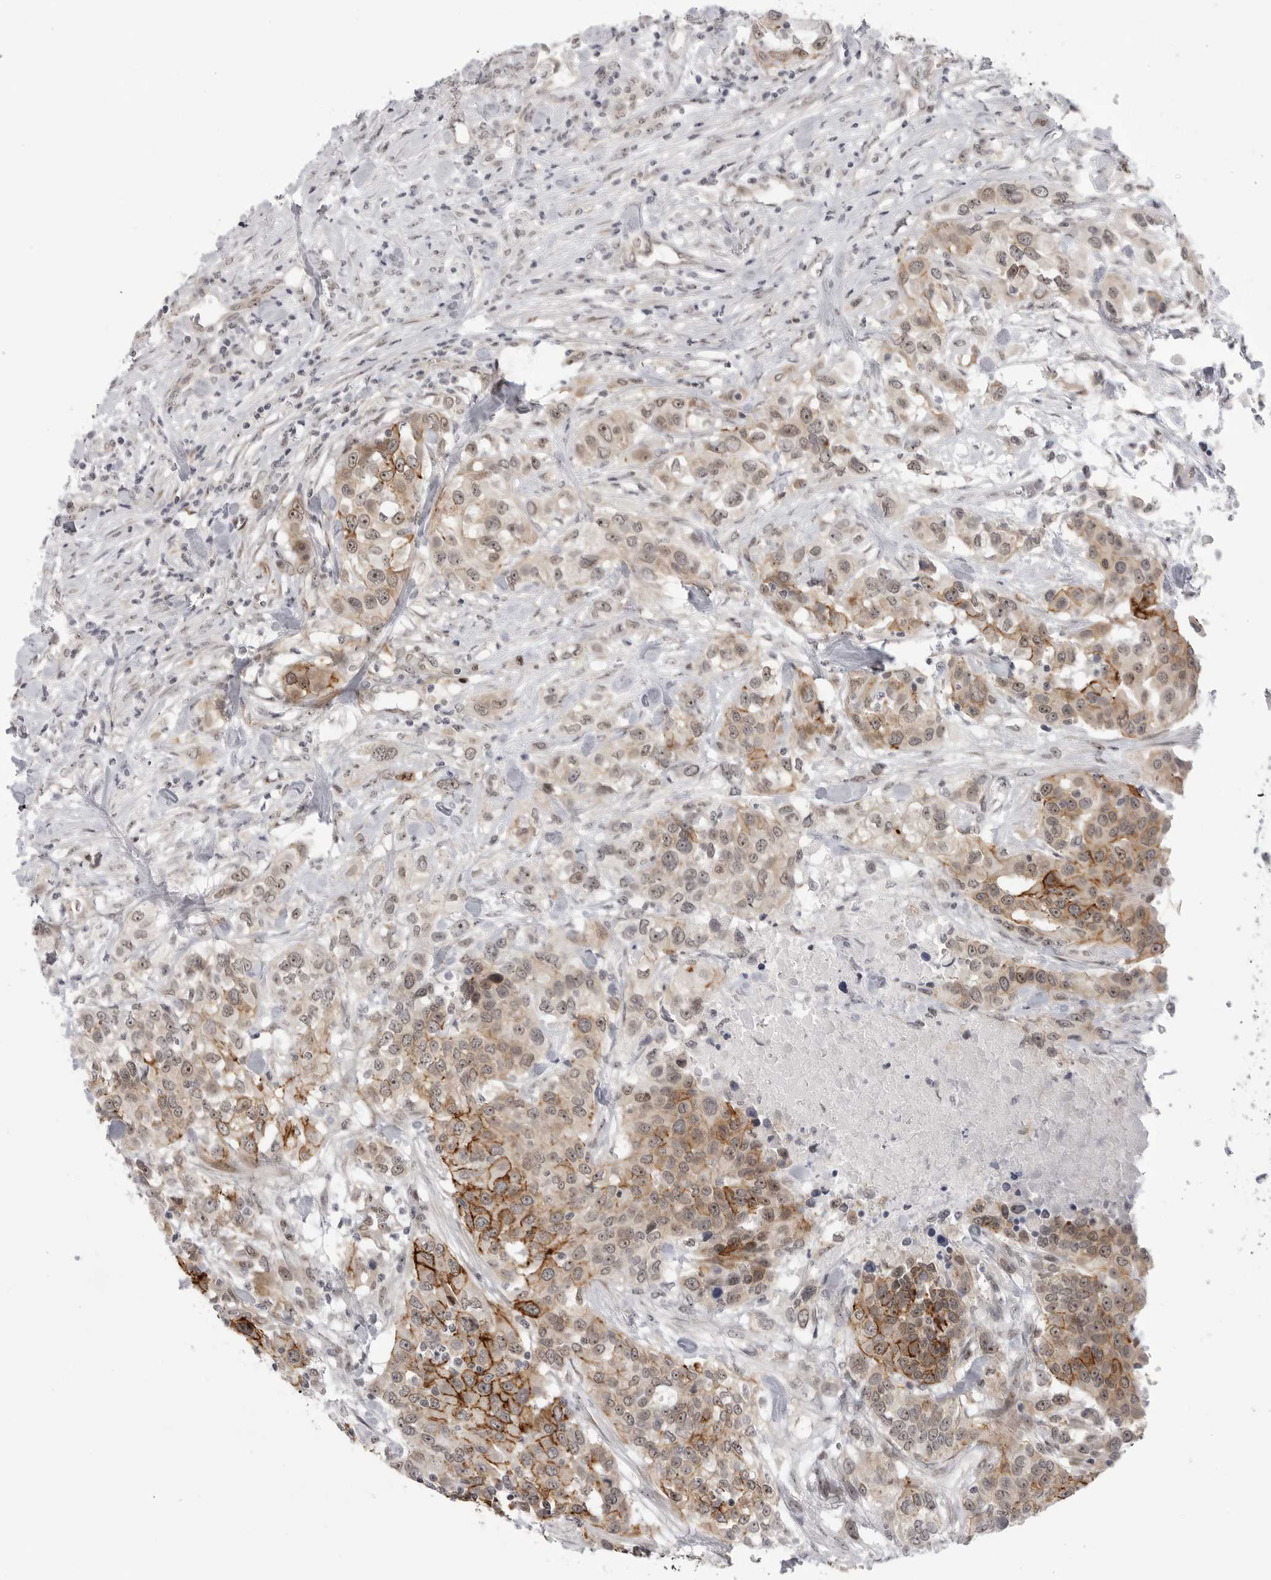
{"staining": {"intensity": "strong", "quantity": "25%-75%", "location": "cytoplasmic/membranous"}, "tissue": "urothelial cancer", "cell_type": "Tumor cells", "image_type": "cancer", "snomed": [{"axis": "morphology", "description": "Urothelial carcinoma, High grade"}, {"axis": "topography", "description": "Urinary bladder"}], "caption": "An IHC micrograph of neoplastic tissue is shown. Protein staining in brown shows strong cytoplasmic/membranous positivity in urothelial cancer within tumor cells. The staining is performed using DAB brown chromogen to label protein expression. The nuclei are counter-stained blue using hematoxylin.", "gene": "CEP295NL", "patient": {"sex": "female", "age": 80}}